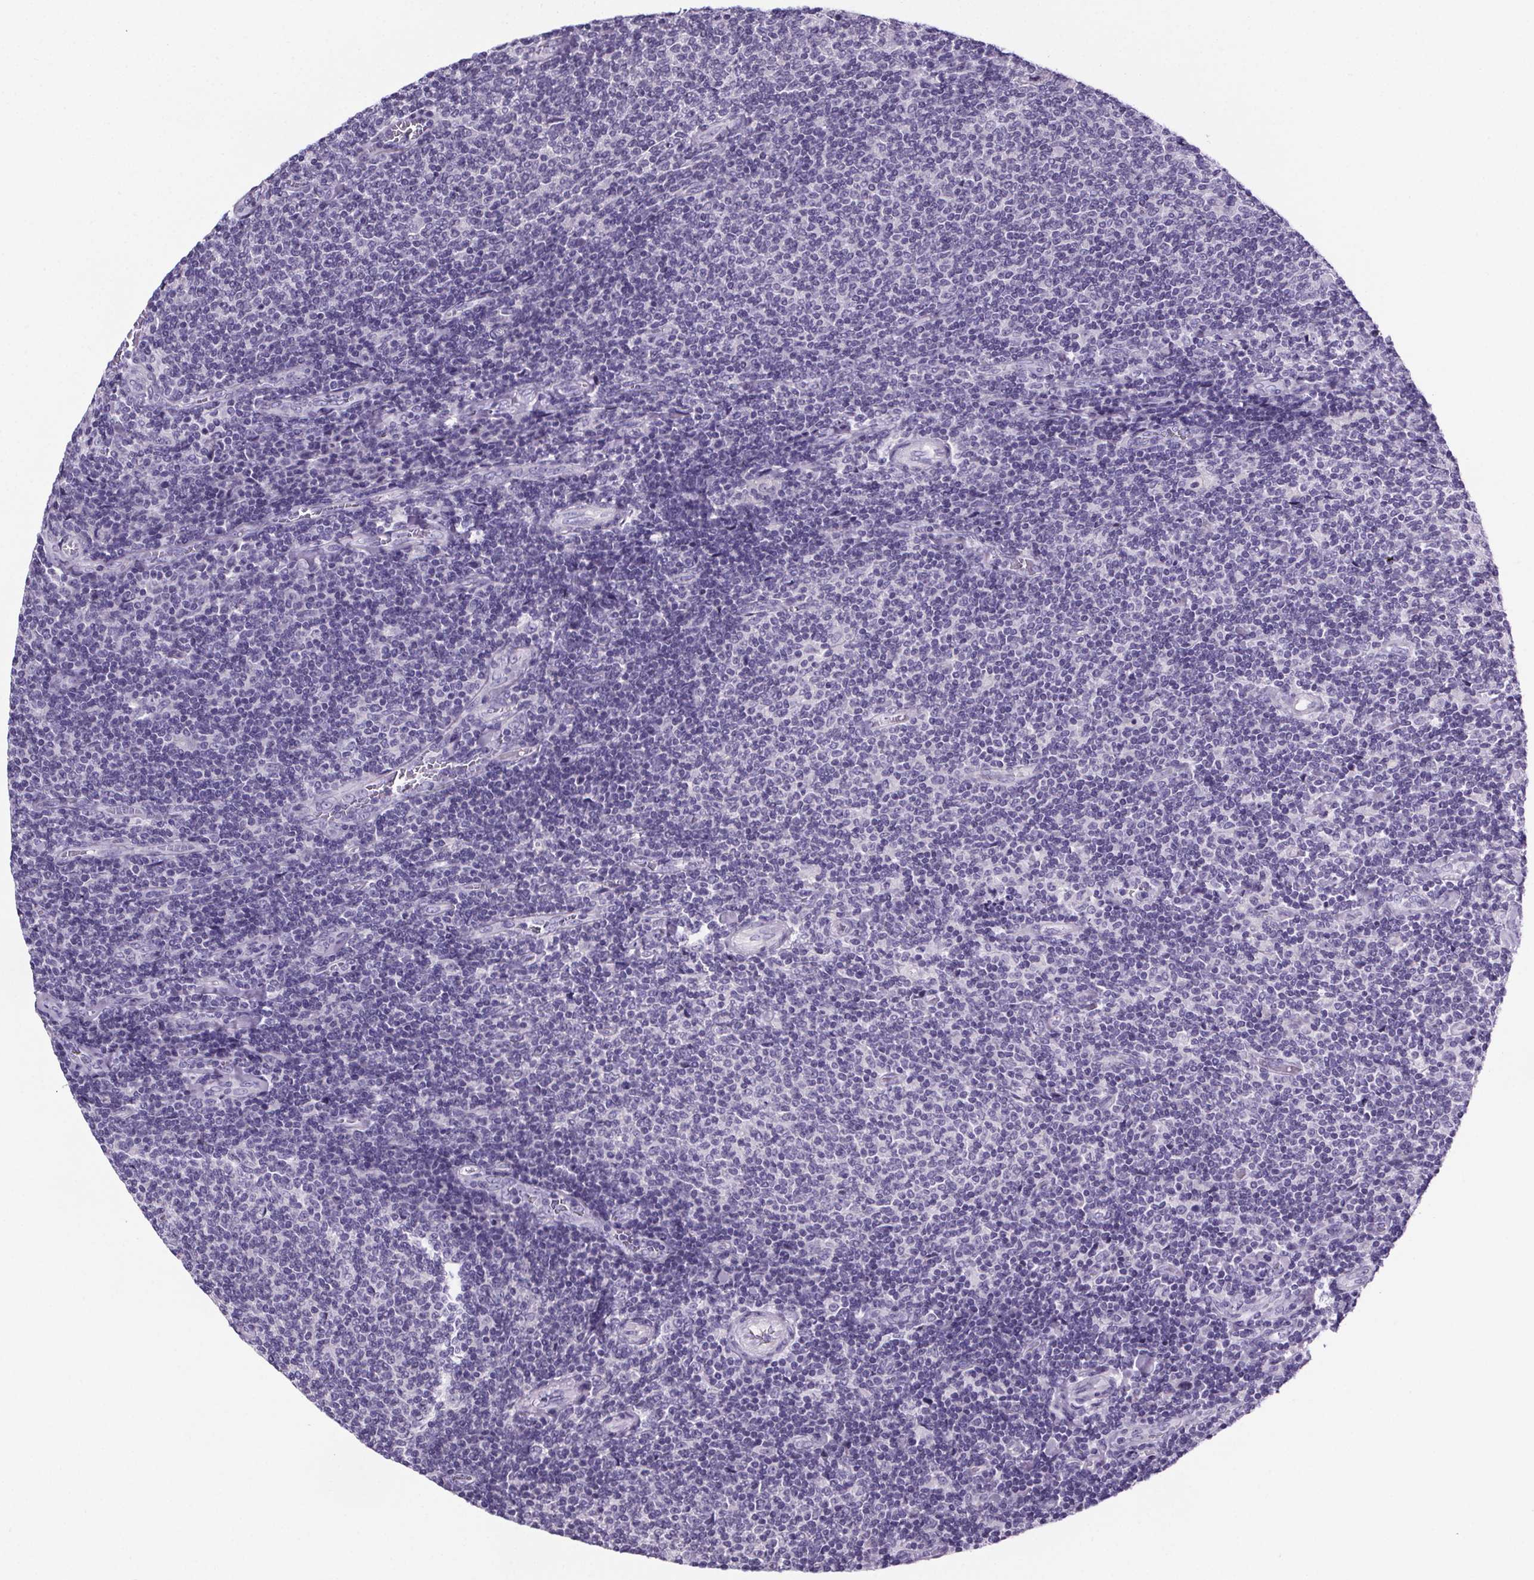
{"staining": {"intensity": "negative", "quantity": "none", "location": "none"}, "tissue": "lymphoma", "cell_type": "Tumor cells", "image_type": "cancer", "snomed": [{"axis": "morphology", "description": "Malignant lymphoma, non-Hodgkin's type, Low grade"}, {"axis": "topography", "description": "Lymph node"}], "caption": "Histopathology image shows no protein expression in tumor cells of lymphoma tissue. Brightfield microscopy of immunohistochemistry (IHC) stained with DAB (3,3'-diaminobenzidine) (brown) and hematoxylin (blue), captured at high magnification.", "gene": "CUBN", "patient": {"sex": "male", "age": 52}}